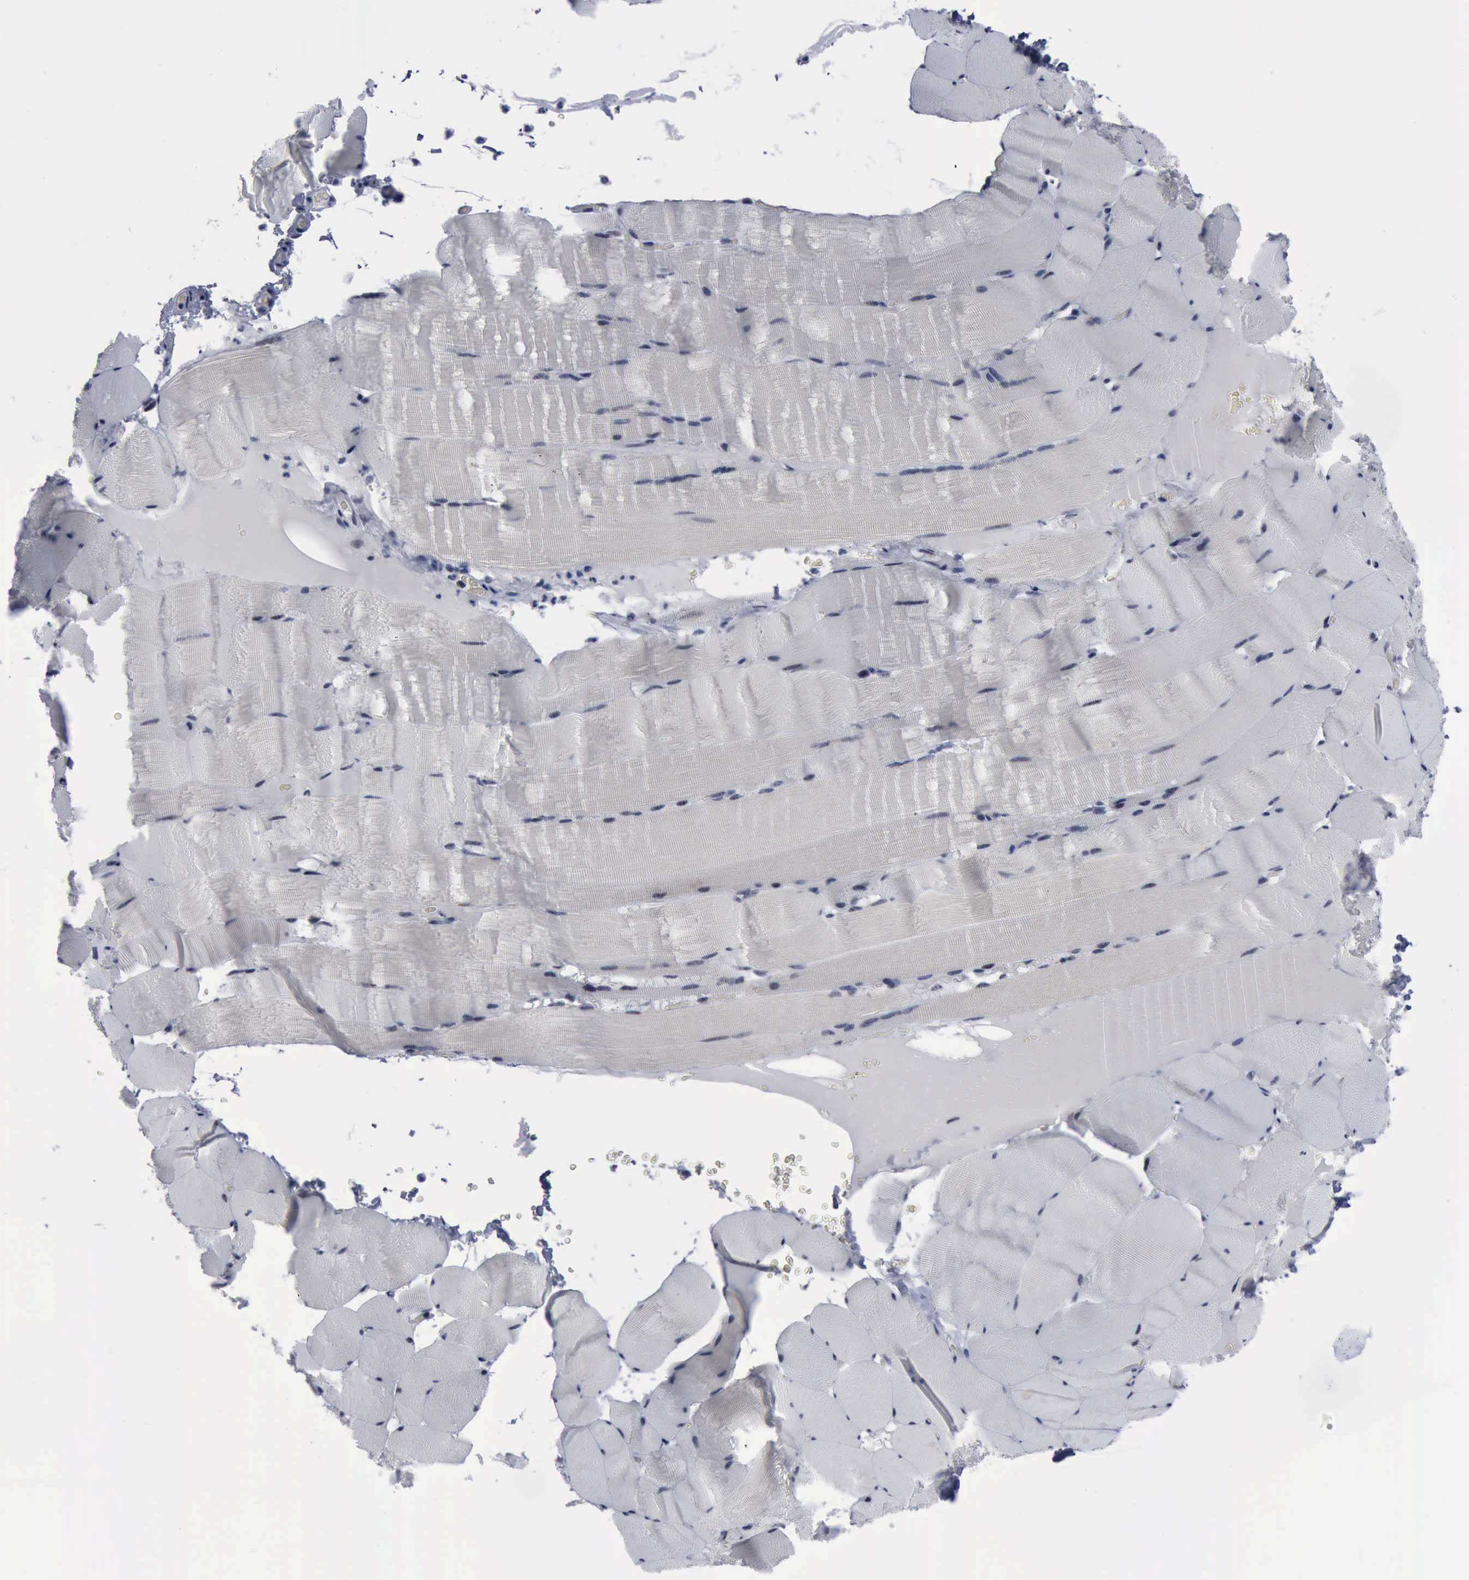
{"staining": {"intensity": "negative", "quantity": "none", "location": "none"}, "tissue": "skeletal muscle", "cell_type": "Myocytes", "image_type": "normal", "snomed": [{"axis": "morphology", "description": "Normal tissue, NOS"}, {"axis": "topography", "description": "Skeletal muscle"}], "caption": "Protein analysis of benign skeletal muscle shows no significant positivity in myocytes. (Brightfield microscopy of DAB (3,3'-diaminobenzidine) IHC at high magnification).", "gene": "BRD1", "patient": {"sex": "male", "age": 62}}